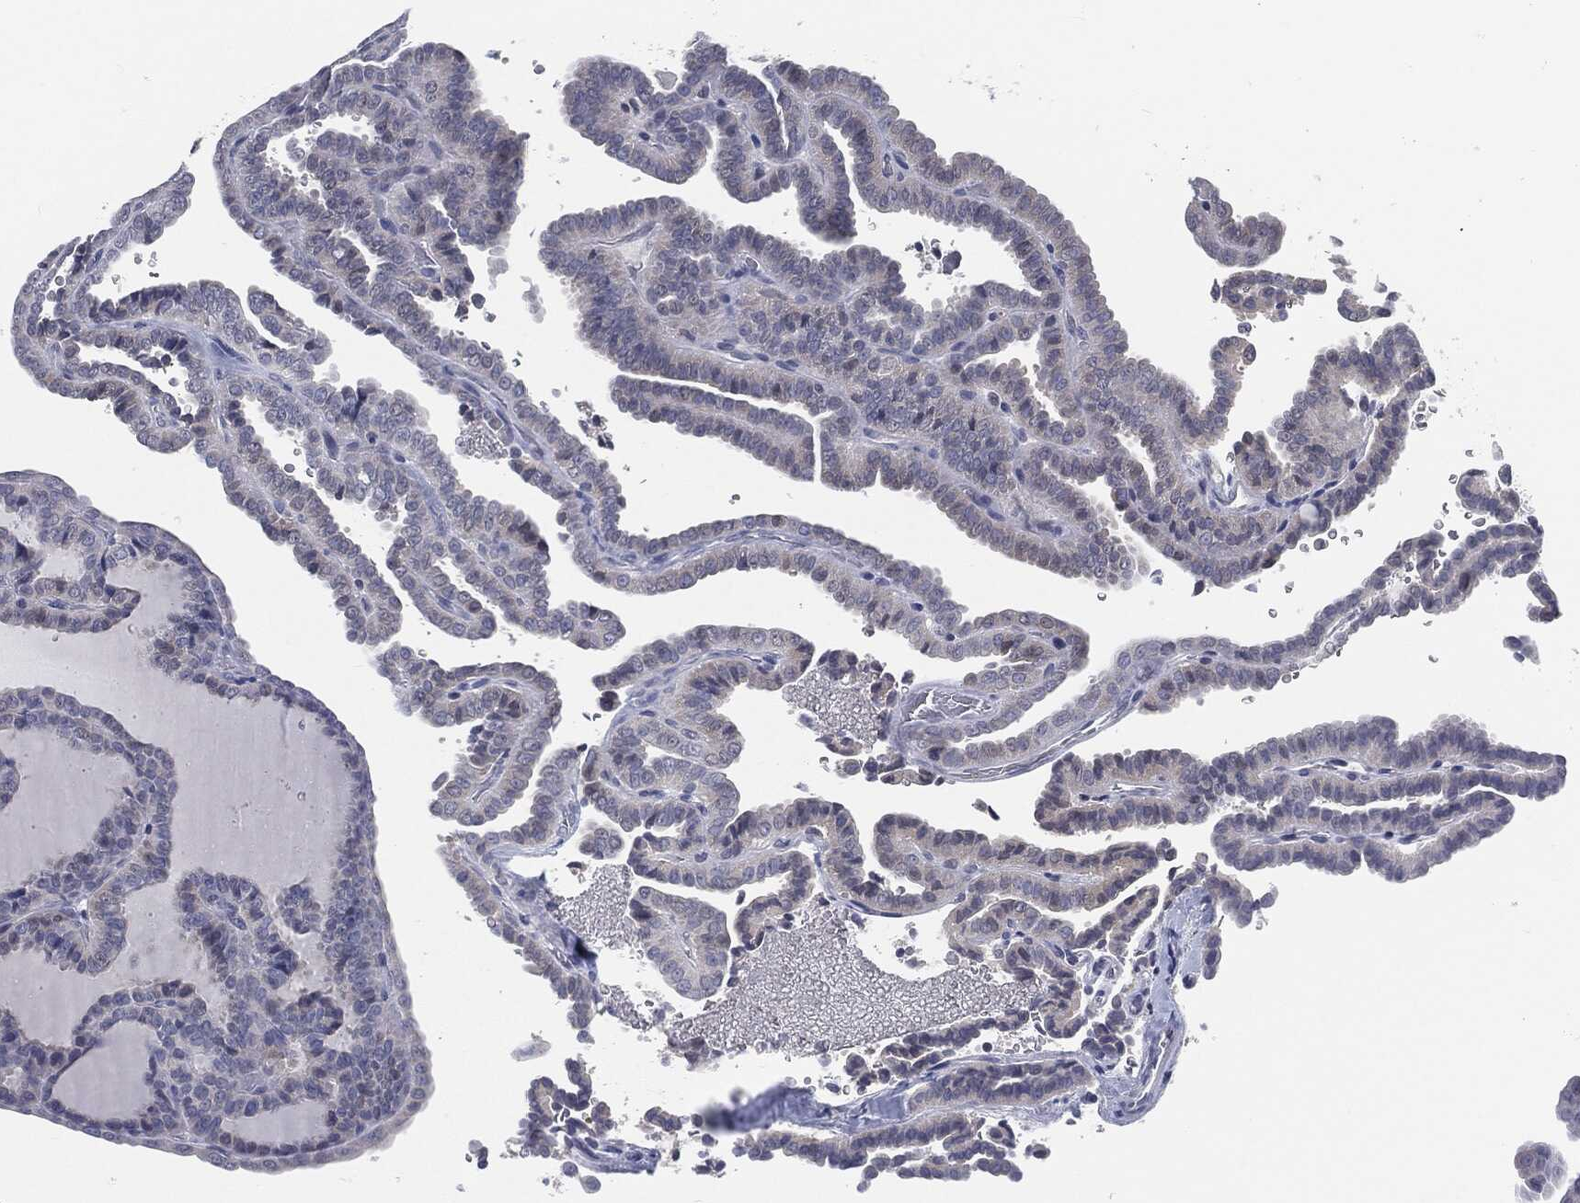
{"staining": {"intensity": "negative", "quantity": "none", "location": "none"}, "tissue": "thyroid cancer", "cell_type": "Tumor cells", "image_type": "cancer", "snomed": [{"axis": "morphology", "description": "Papillary adenocarcinoma, NOS"}, {"axis": "topography", "description": "Thyroid gland"}], "caption": "Papillary adenocarcinoma (thyroid) stained for a protein using immunohistochemistry exhibits no expression tumor cells.", "gene": "PROM1", "patient": {"sex": "female", "age": 39}}